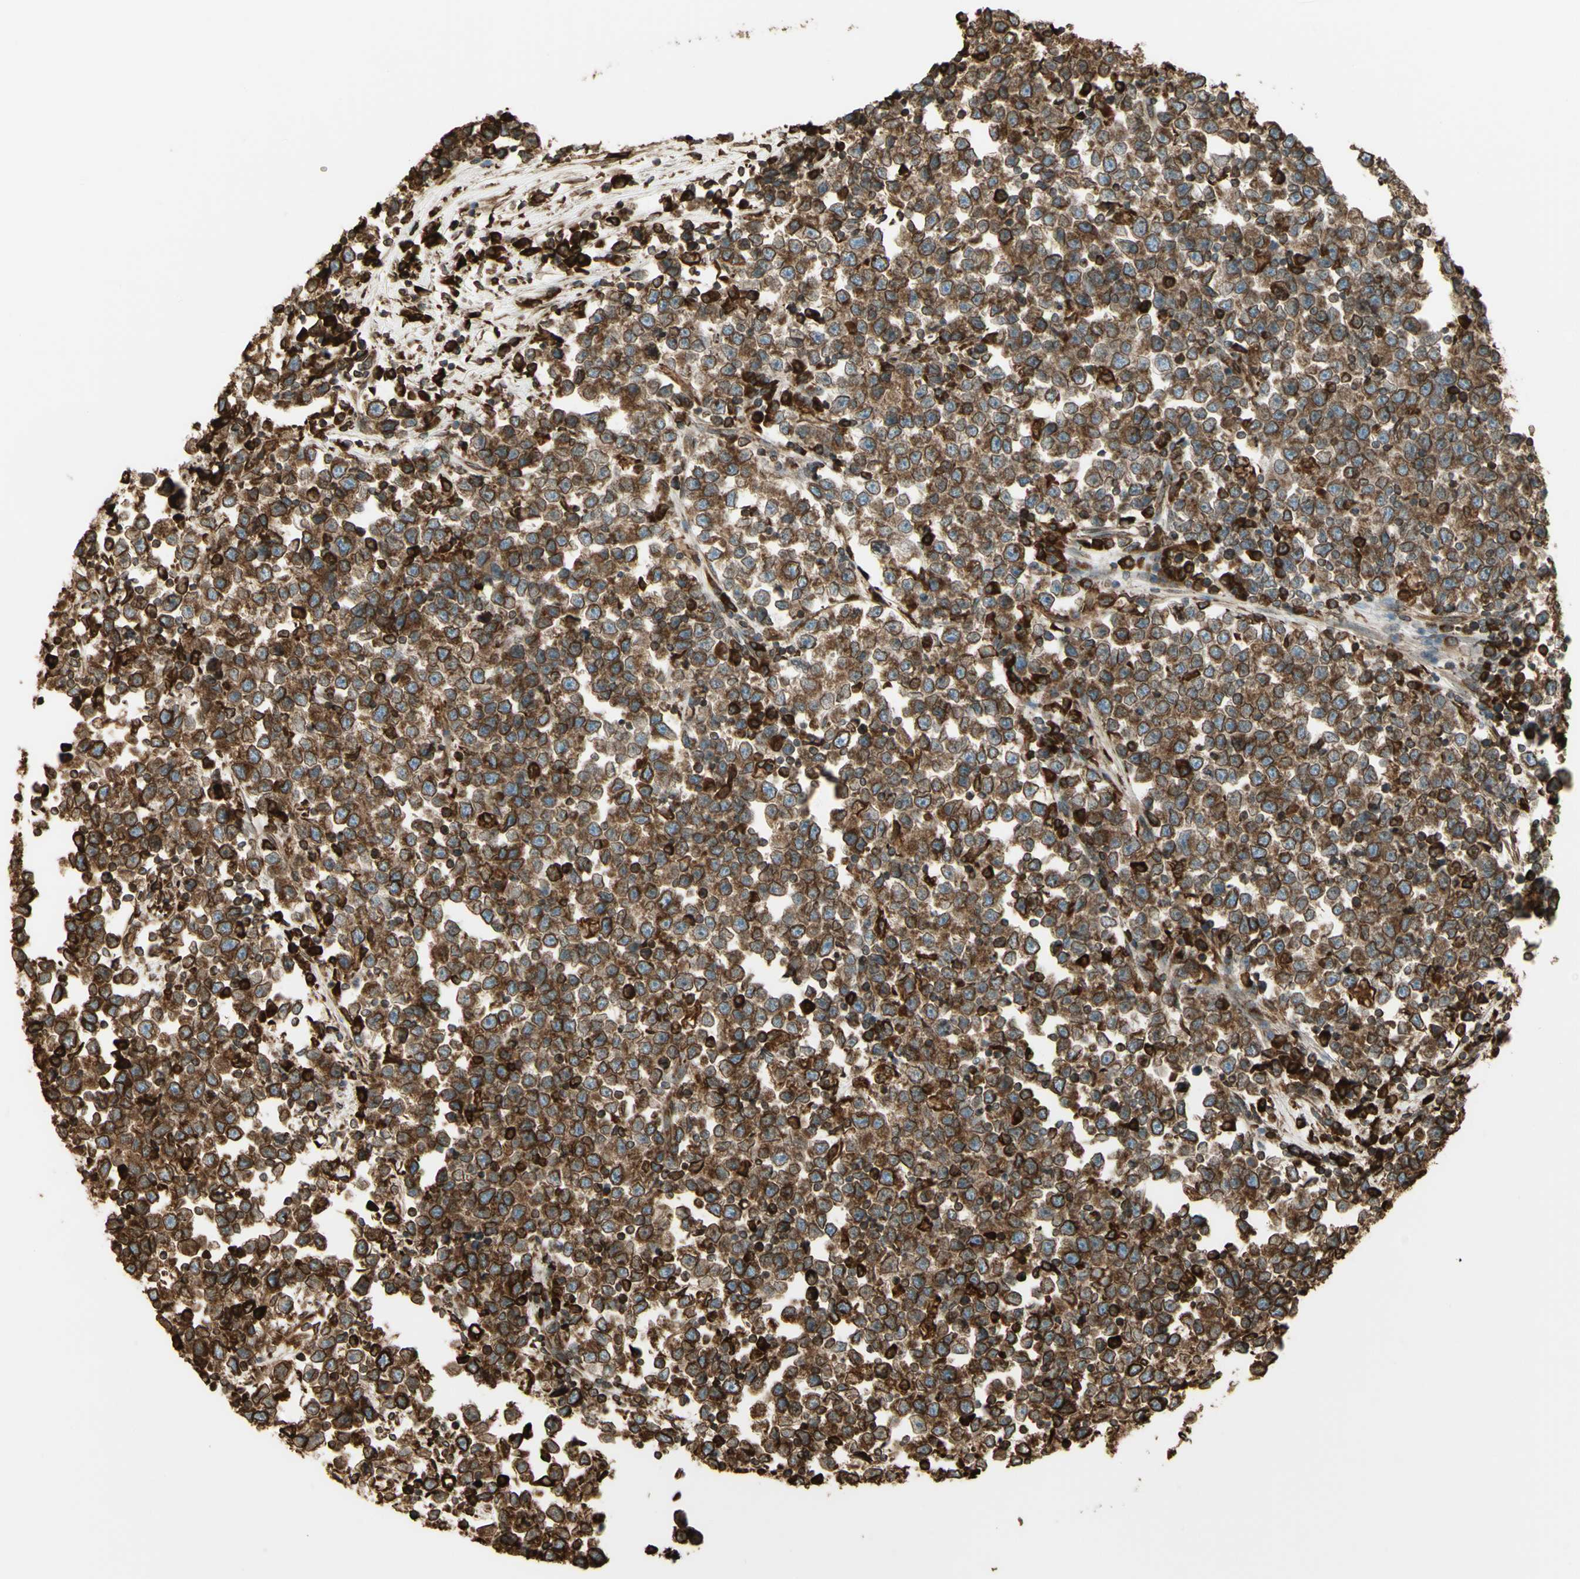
{"staining": {"intensity": "strong", "quantity": "25%-75%", "location": "cytoplasmic/membranous"}, "tissue": "testis cancer", "cell_type": "Tumor cells", "image_type": "cancer", "snomed": [{"axis": "morphology", "description": "Seminoma, NOS"}, {"axis": "topography", "description": "Testis"}], "caption": "High-power microscopy captured an IHC photomicrograph of testis cancer, revealing strong cytoplasmic/membranous staining in approximately 25%-75% of tumor cells.", "gene": "CANX", "patient": {"sex": "male", "age": 43}}